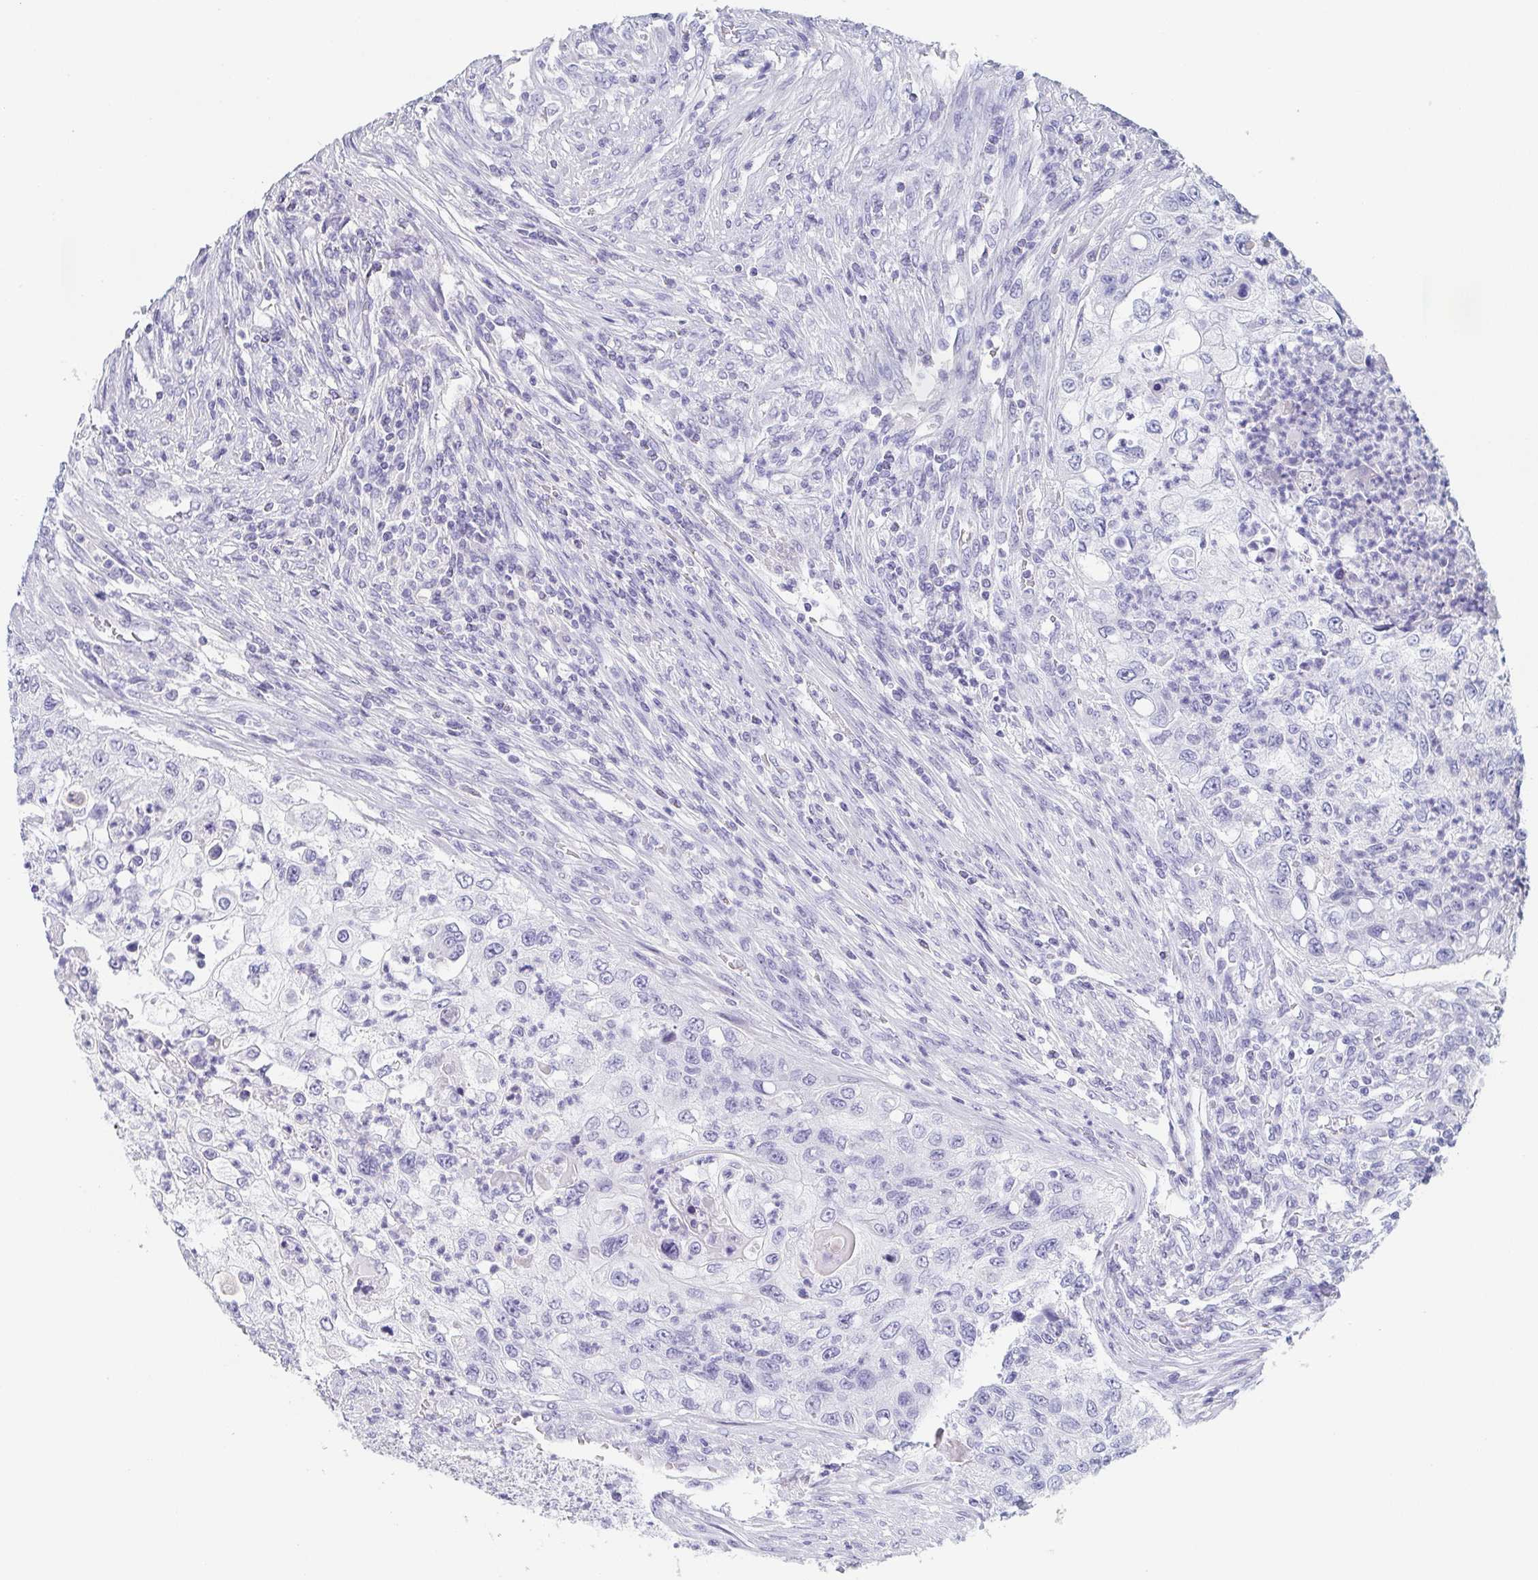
{"staining": {"intensity": "negative", "quantity": "none", "location": "none"}, "tissue": "urothelial cancer", "cell_type": "Tumor cells", "image_type": "cancer", "snomed": [{"axis": "morphology", "description": "Urothelial carcinoma, High grade"}, {"axis": "topography", "description": "Urinary bladder"}], "caption": "This is an IHC image of urothelial cancer. There is no positivity in tumor cells.", "gene": "ITLN1", "patient": {"sex": "female", "age": 60}}